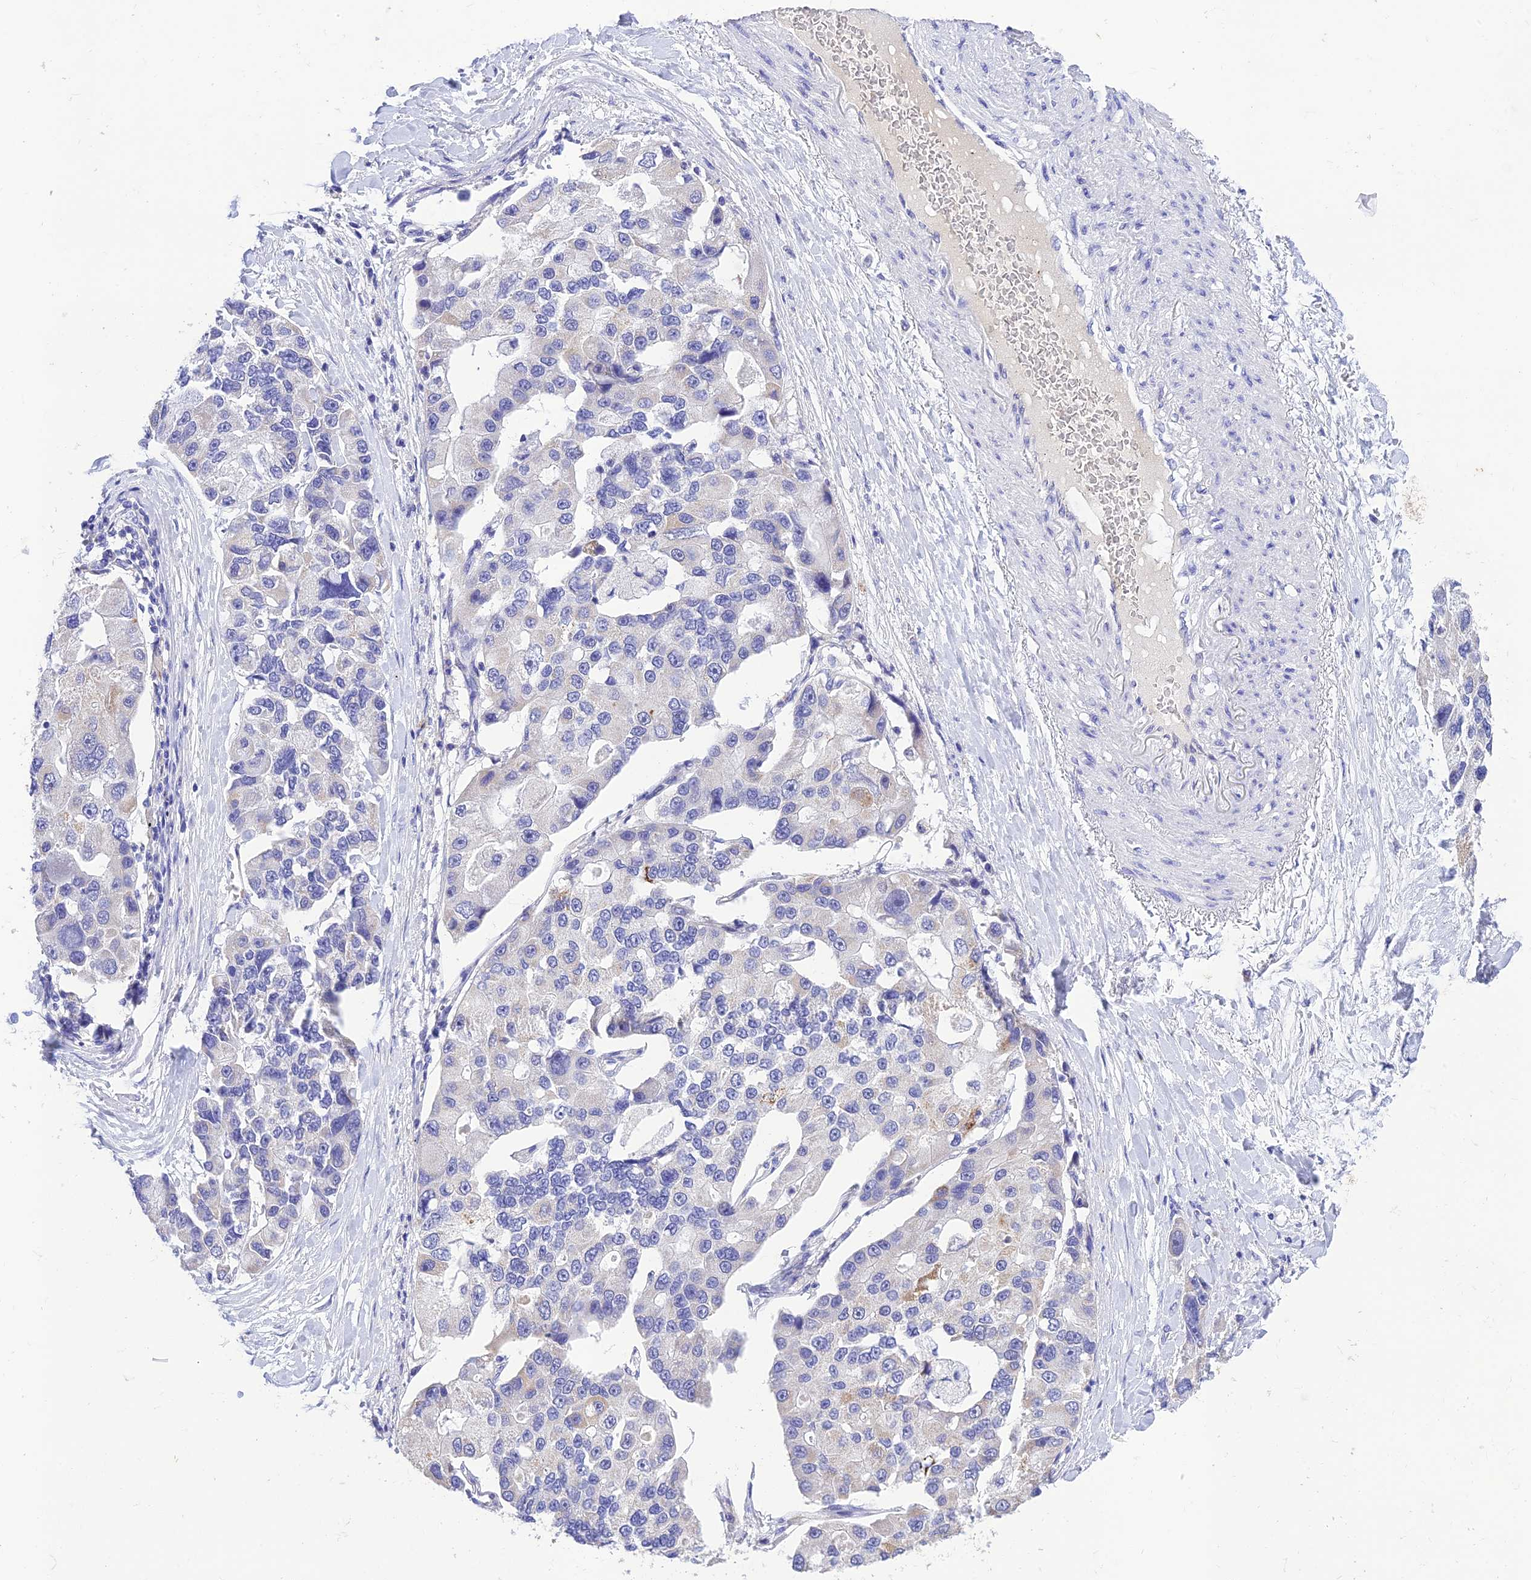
{"staining": {"intensity": "moderate", "quantity": "<25%", "location": "cytoplasmic/membranous"}, "tissue": "lung cancer", "cell_type": "Tumor cells", "image_type": "cancer", "snomed": [{"axis": "morphology", "description": "Adenocarcinoma, NOS"}, {"axis": "topography", "description": "Lung"}], "caption": "Tumor cells show moderate cytoplasmic/membranous positivity in approximately <25% of cells in lung cancer (adenocarcinoma).", "gene": "MS4A5", "patient": {"sex": "female", "age": 54}}